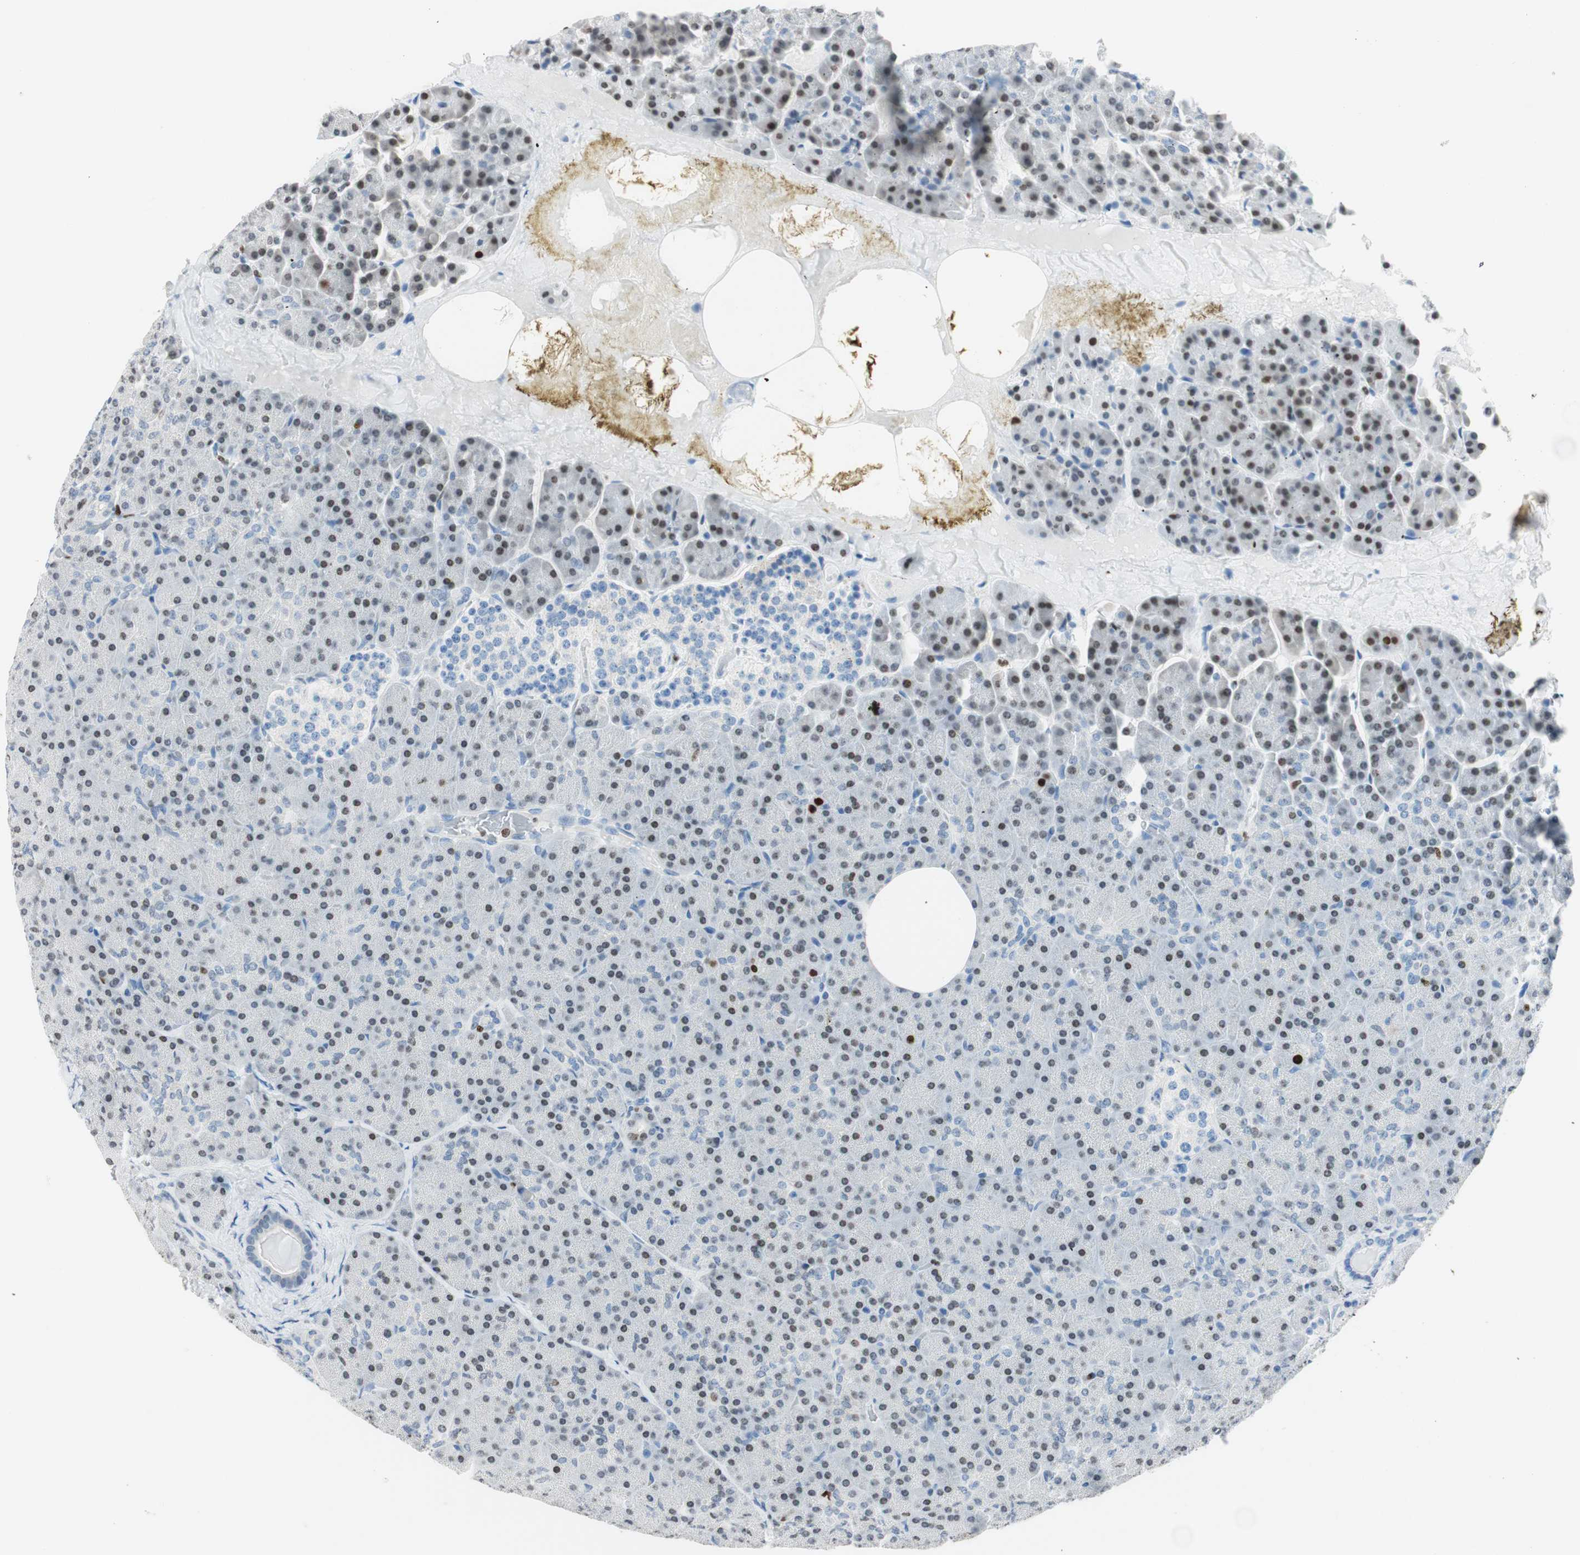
{"staining": {"intensity": "weak", "quantity": ">75%", "location": "cytoplasmic/membranous,nuclear"}, "tissue": "pancreas", "cell_type": "Exocrine glandular cells", "image_type": "normal", "snomed": [{"axis": "morphology", "description": "Normal tissue, NOS"}, {"axis": "topography", "description": "Pancreas"}], "caption": "High-magnification brightfield microscopy of unremarkable pancreas stained with DAB (brown) and counterstained with hematoxylin (blue). exocrine glandular cells exhibit weak cytoplasmic/membranous,nuclear expression is appreciated in approximately>75% of cells. Nuclei are stained in blue.", "gene": "EZH2", "patient": {"sex": "female", "age": 35}}